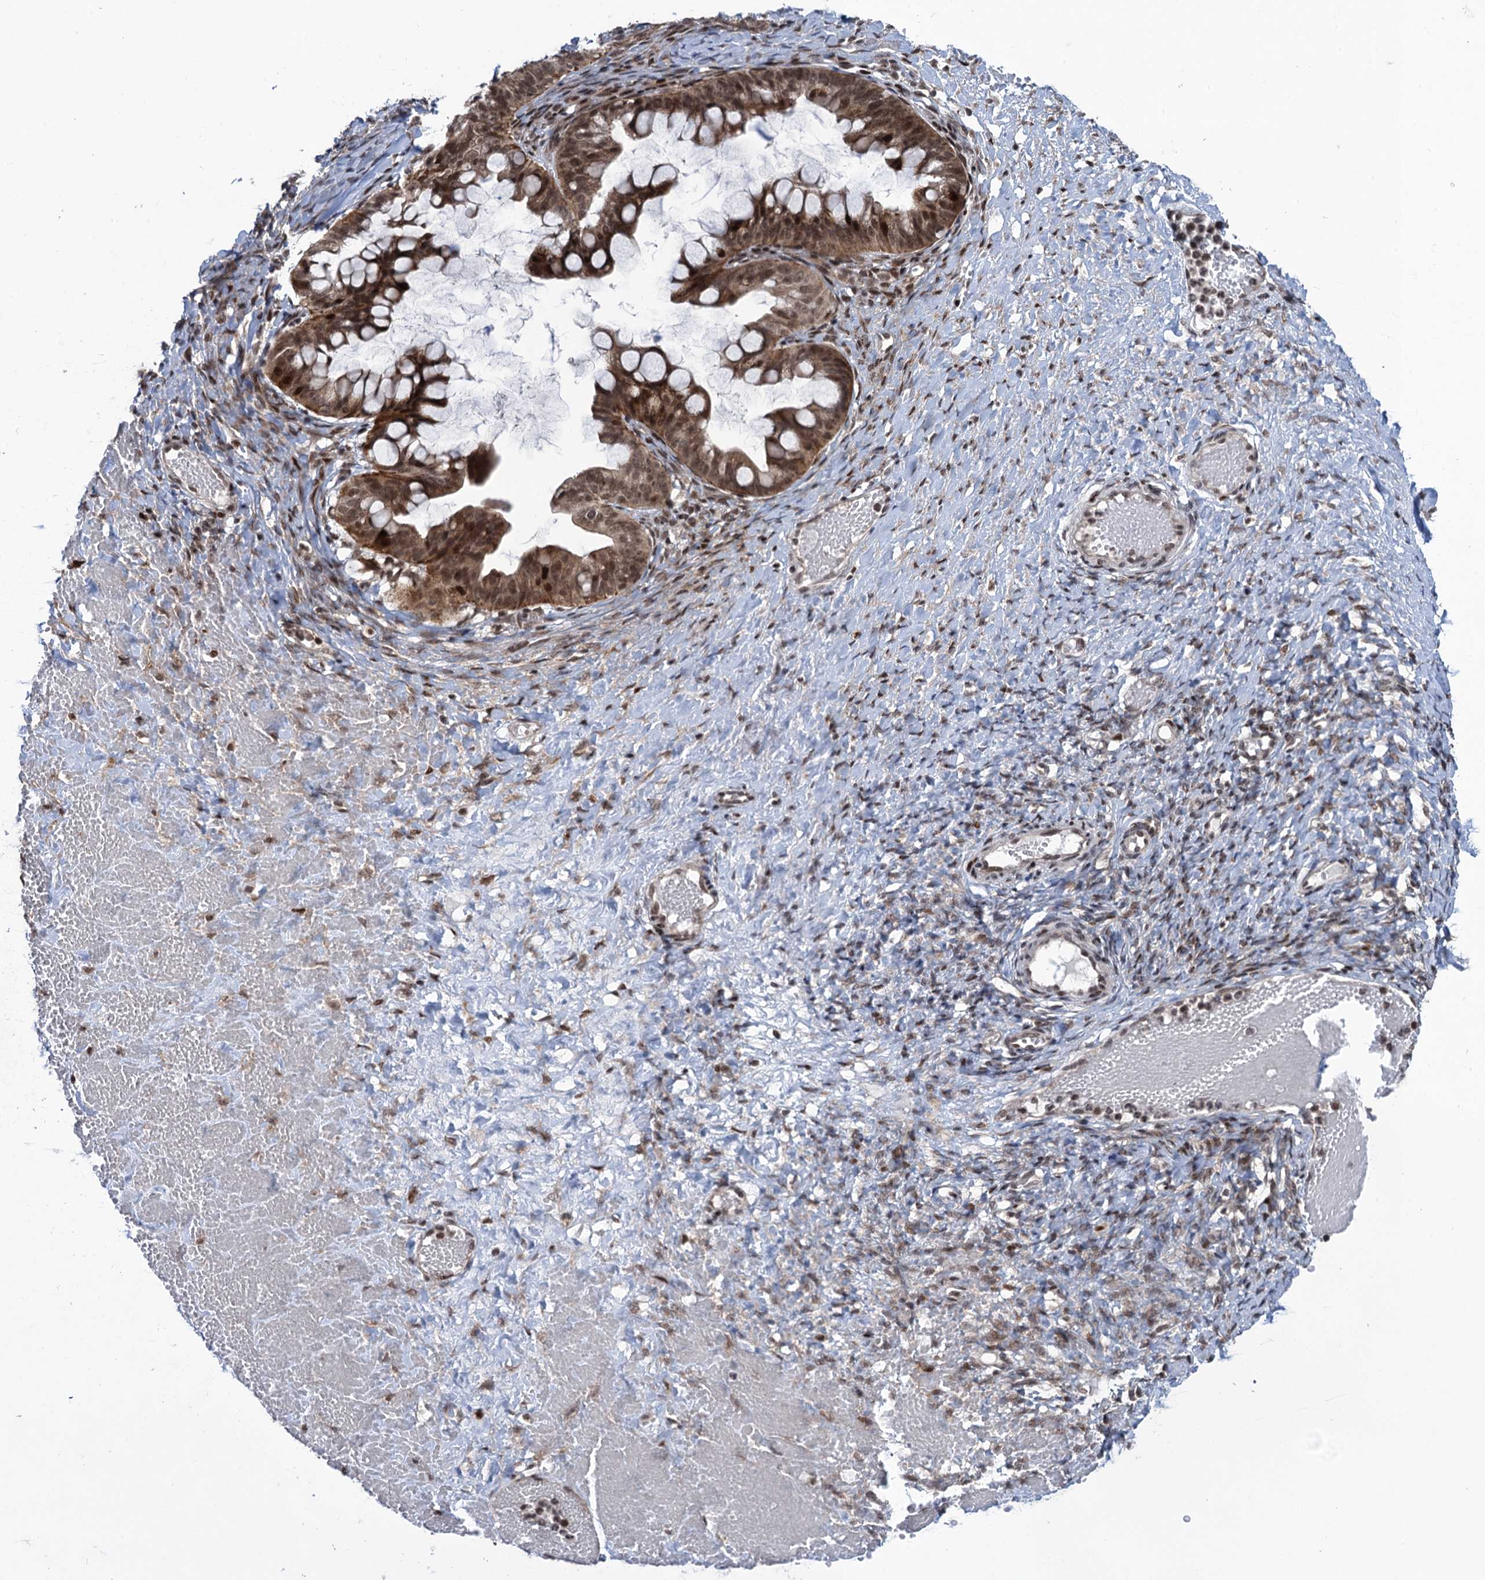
{"staining": {"intensity": "moderate", "quantity": ">75%", "location": "cytoplasmic/membranous,nuclear"}, "tissue": "ovarian cancer", "cell_type": "Tumor cells", "image_type": "cancer", "snomed": [{"axis": "morphology", "description": "Cystadenocarcinoma, mucinous, NOS"}, {"axis": "topography", "description": "Ovary"}], "caption": "Human ovarian cancer (mucinous cystadenocarcinoma) stained for a protein (brown) displays moderate cytoplasmic/membranous and nuclear positive expression in approximately >75% of tumor cells.", "gene": "ZNF169", "patient": {"sex": "female", "age": 73}}